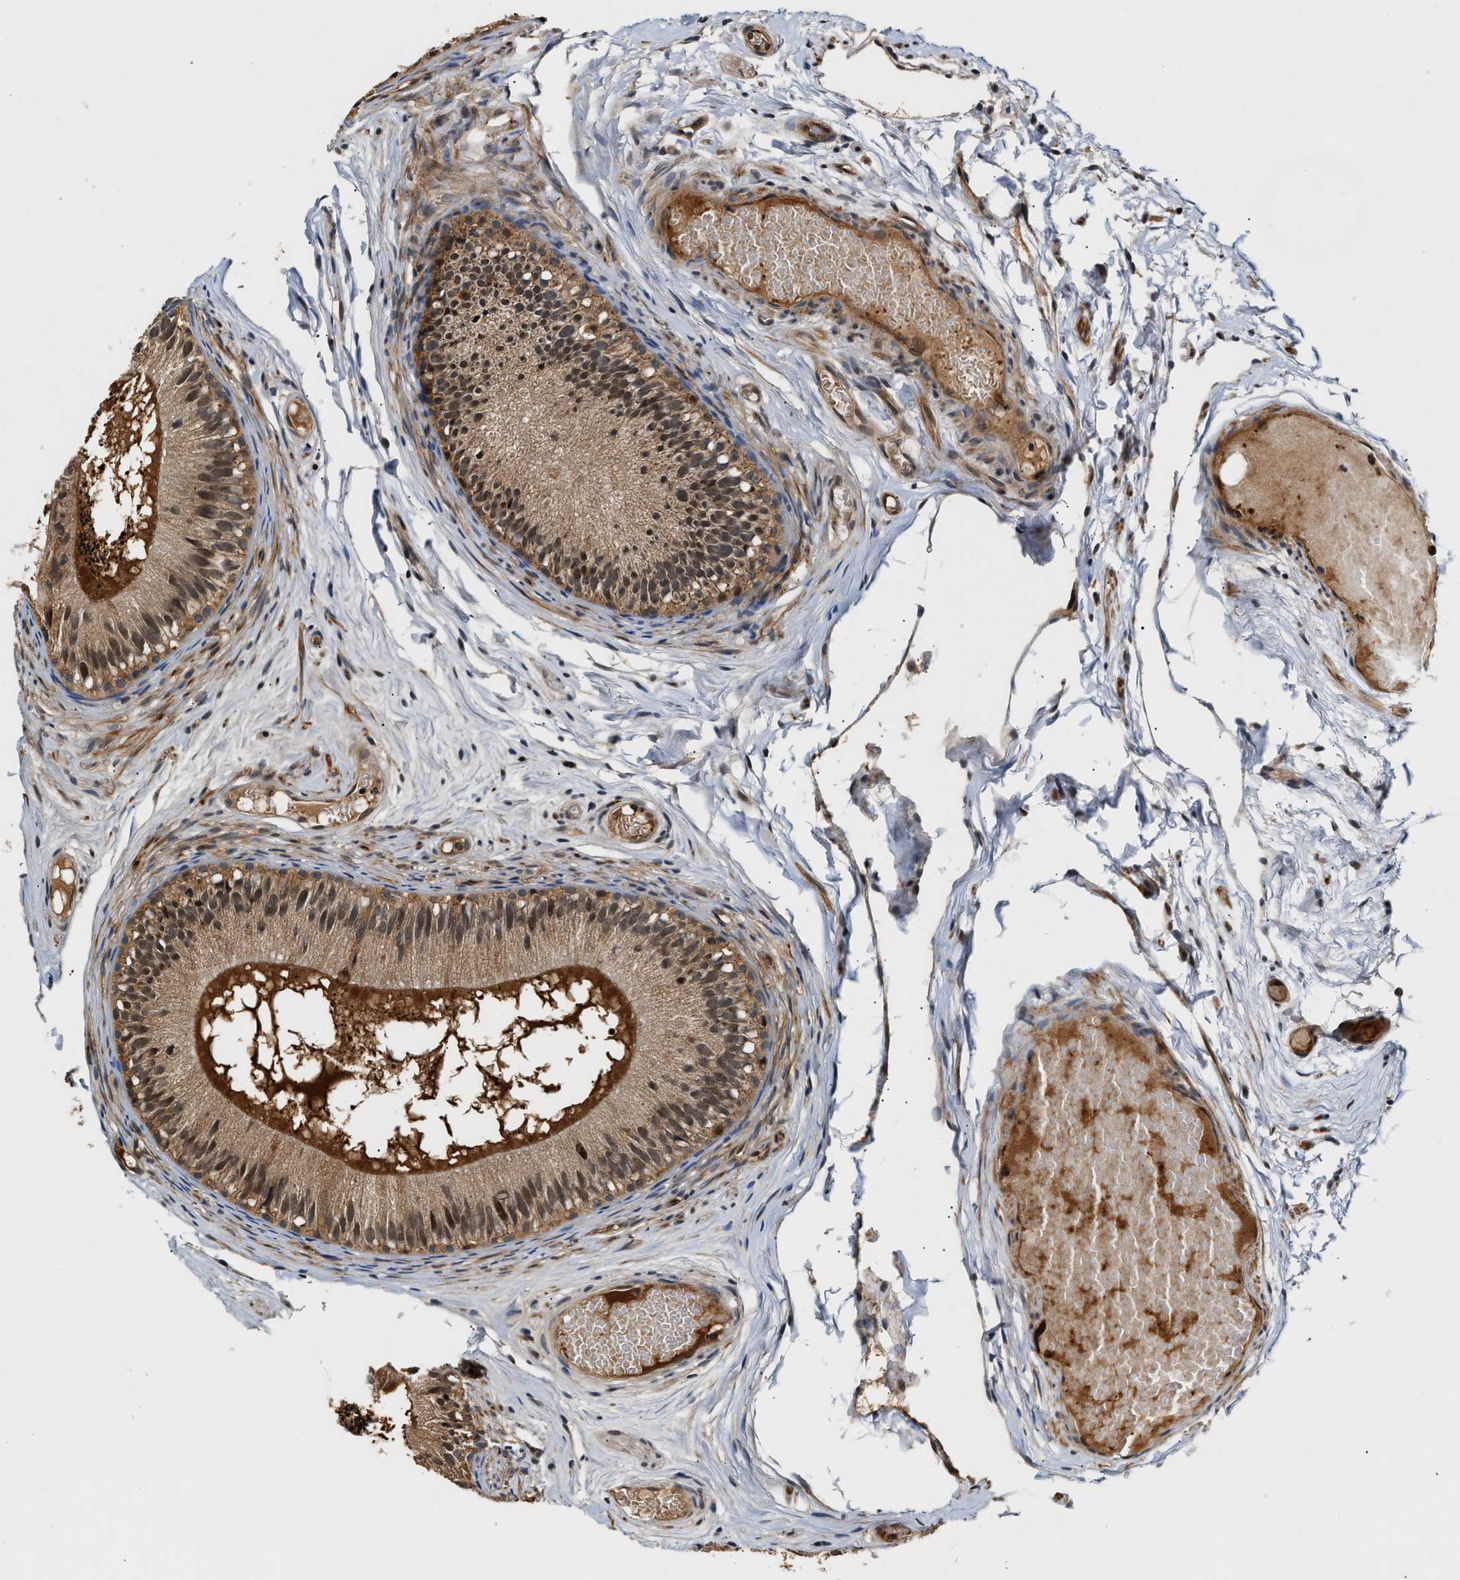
{"staining": {"intensity": "moderate", "quantity": "25%-75%", "location": "cytoplasmic/membranous,nuclear"}, "tissue": "epididymis", "cell_type": "Glandular cells", "image_type": "normal", "snomed": [{"axis": "morphology", "description": "Normal tissue, NOS"}, {"axis": "topography", "description": "Epididymis"}], "caption": "The photomicrograph reveals immunohistochemical staining of normal epididymis. There is moderate cytoplasmic/membranous,nuclear expression is present in about 25%-75% of glandular cells. (Stains: DAB (3,3'-diaminobenzidine) in brown, nuclei in blue, Microscopy: brightfield microscopy at high magnification).", "gene": "TUT7", "patient": {"sex": "male", "age": 46}}